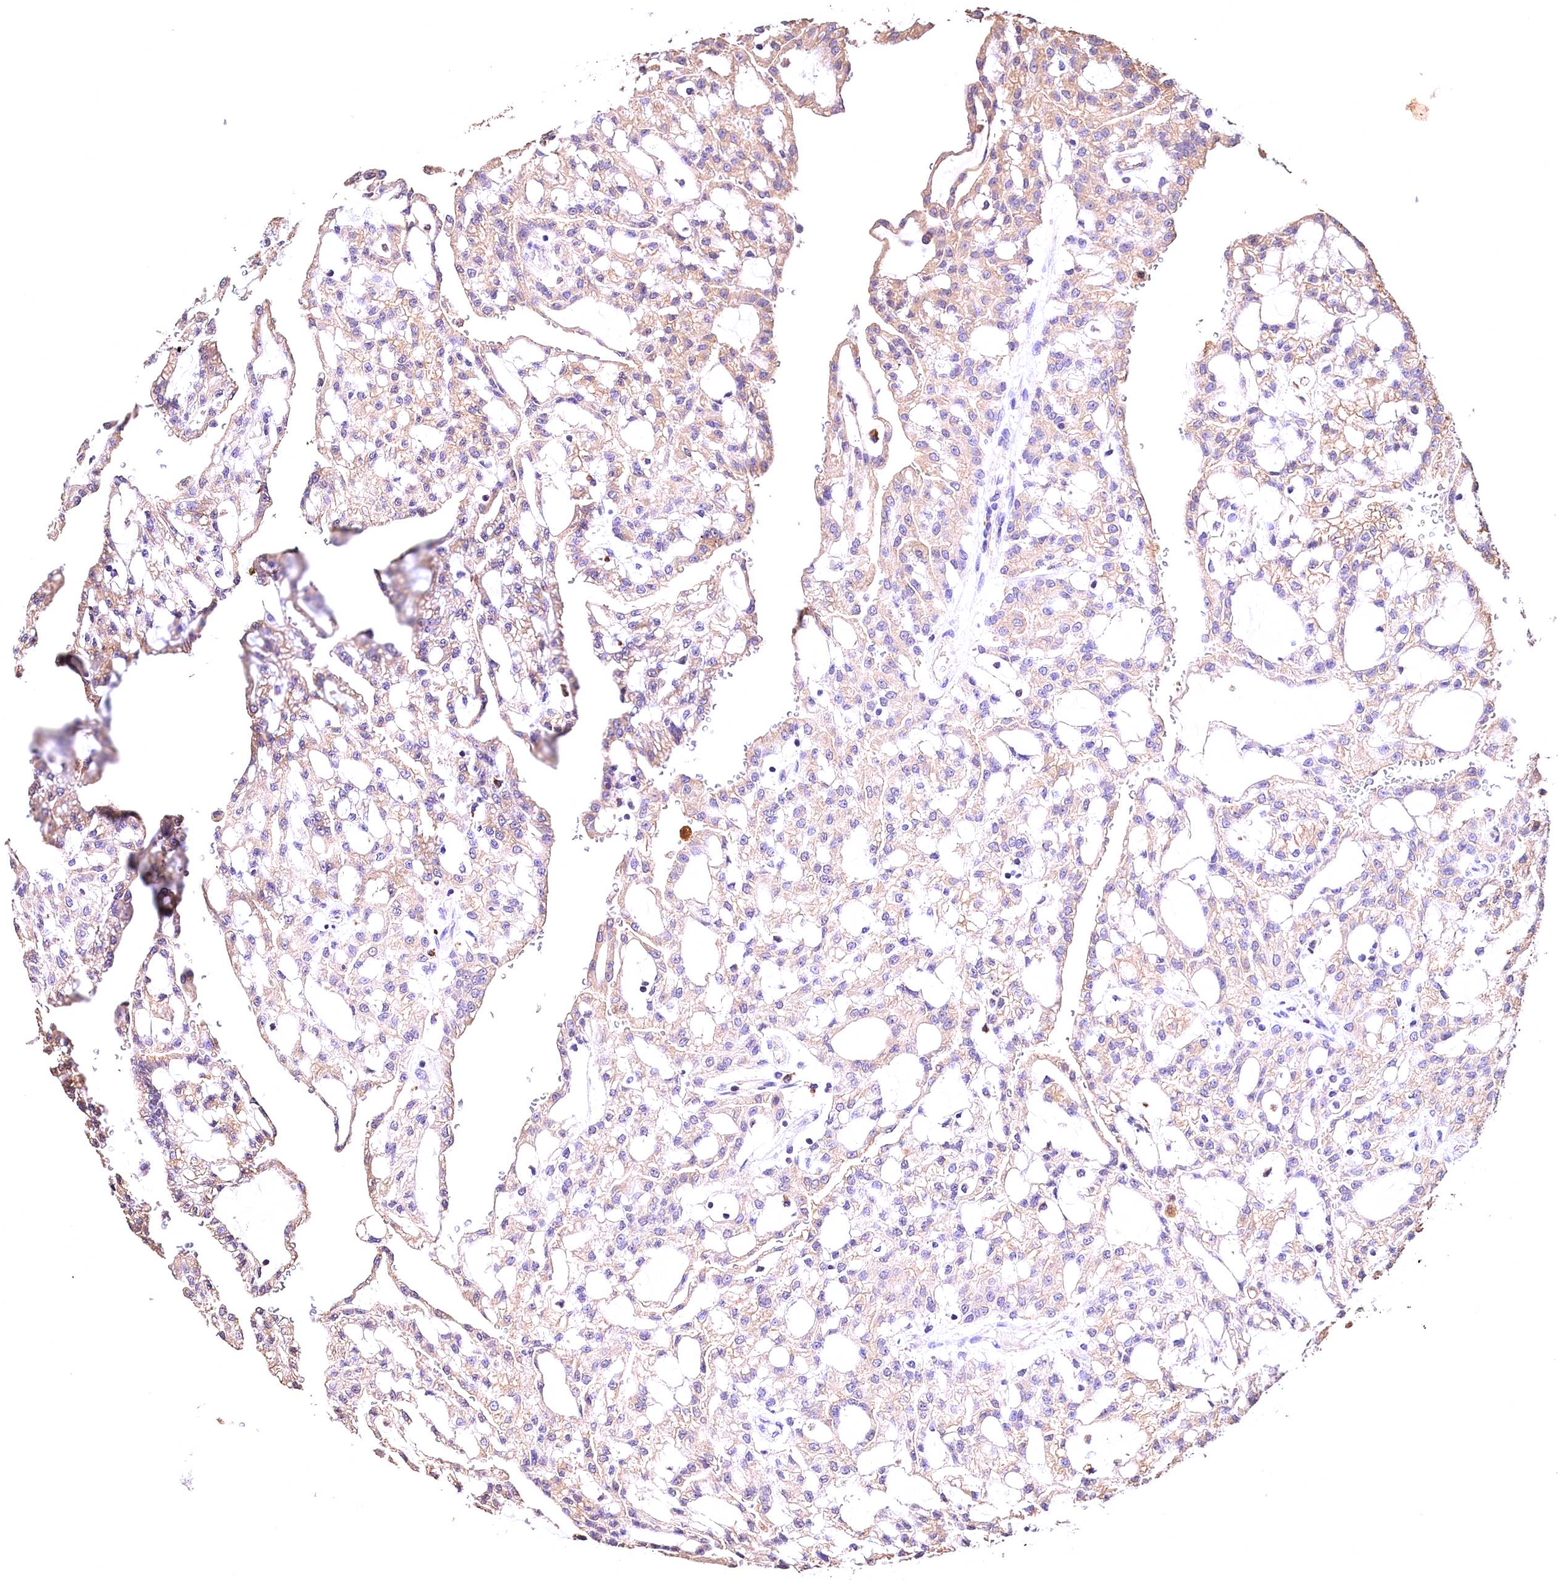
{"staining": {"intensity": "weak", "quantity": "<25%", "location": "cytoplasmic/membranous"}, "tissue": "renal cancer", "cell_type": "Tumor cells", "image_type": "cancer", "snomed": [{"axis": "morphology", "description": "Adenocarcinoma, NOS"}, {"axis": "topography", "description": "Kidney"}], "caption": "Human renal cancer (adenocarcinoma) stained for a protein using immunohistochemistry reveals no staining in tumor cells.", "gene": "OAS3", "patient": {"sex": "male", "age": 63}}